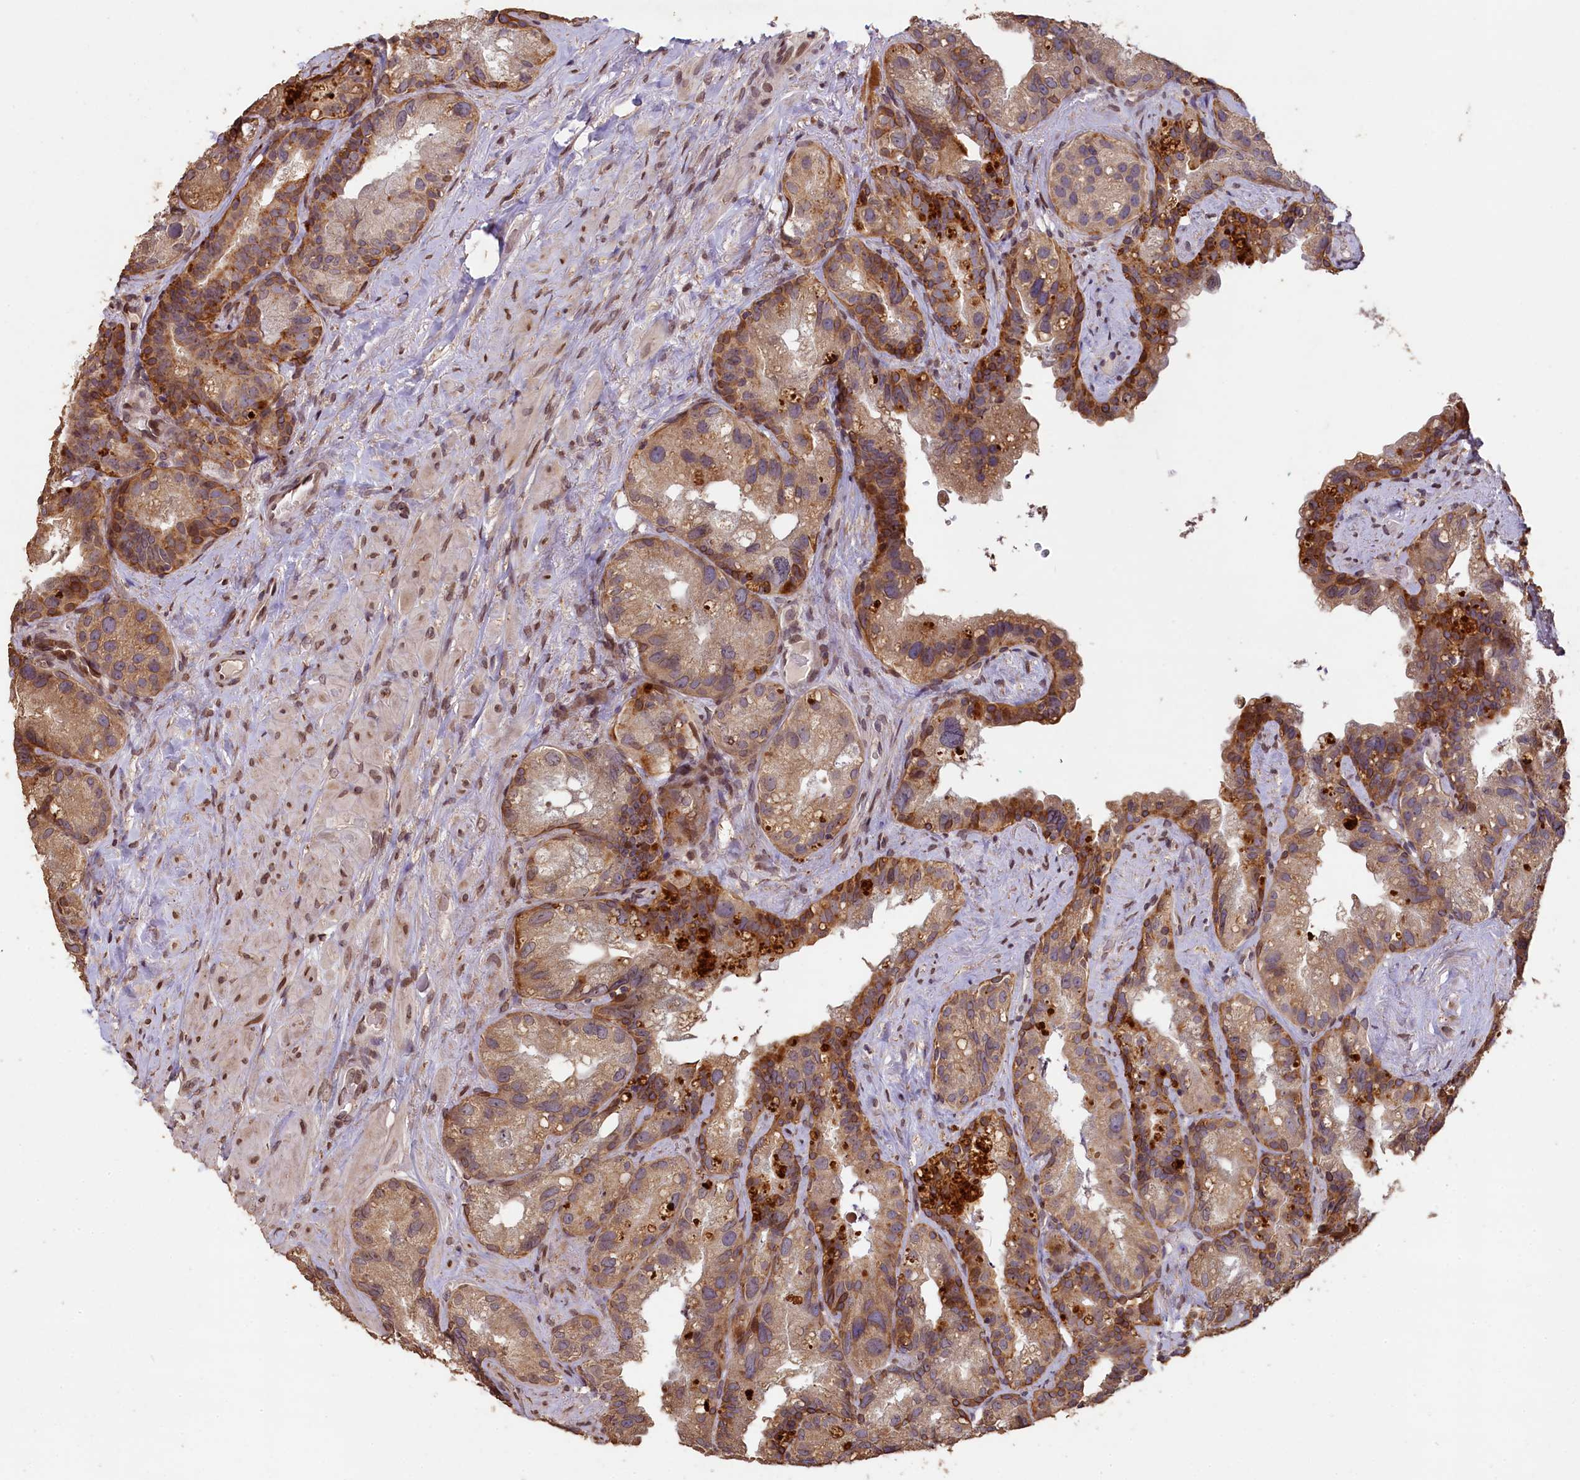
{"staining": {"intensity": "moderate", "quantity": ">75%", "location": "cytoplasmic/membranous"}, "tissue": "prostate cancer", "cell_type": "Tumor cells", "image_type": "cancer", "snomed": [{"axis": "morphology", "description": "Normal tissue, NOS"}, {"axis": "morphology", "description": "Adenocarcinoma, Low grade"}, {"axis": "topography", "description": "Prostate"}], "caption": "This histopathology image reveals immunohistochemistry (IHC) staining of human prostate low-grade adenocarcinoma, with medium moderate cytoplasmic/membranous staining in about >75% of tumor cells.", "gene": "SLC38A7", "patient": {"sex": "male", "age": 72}}